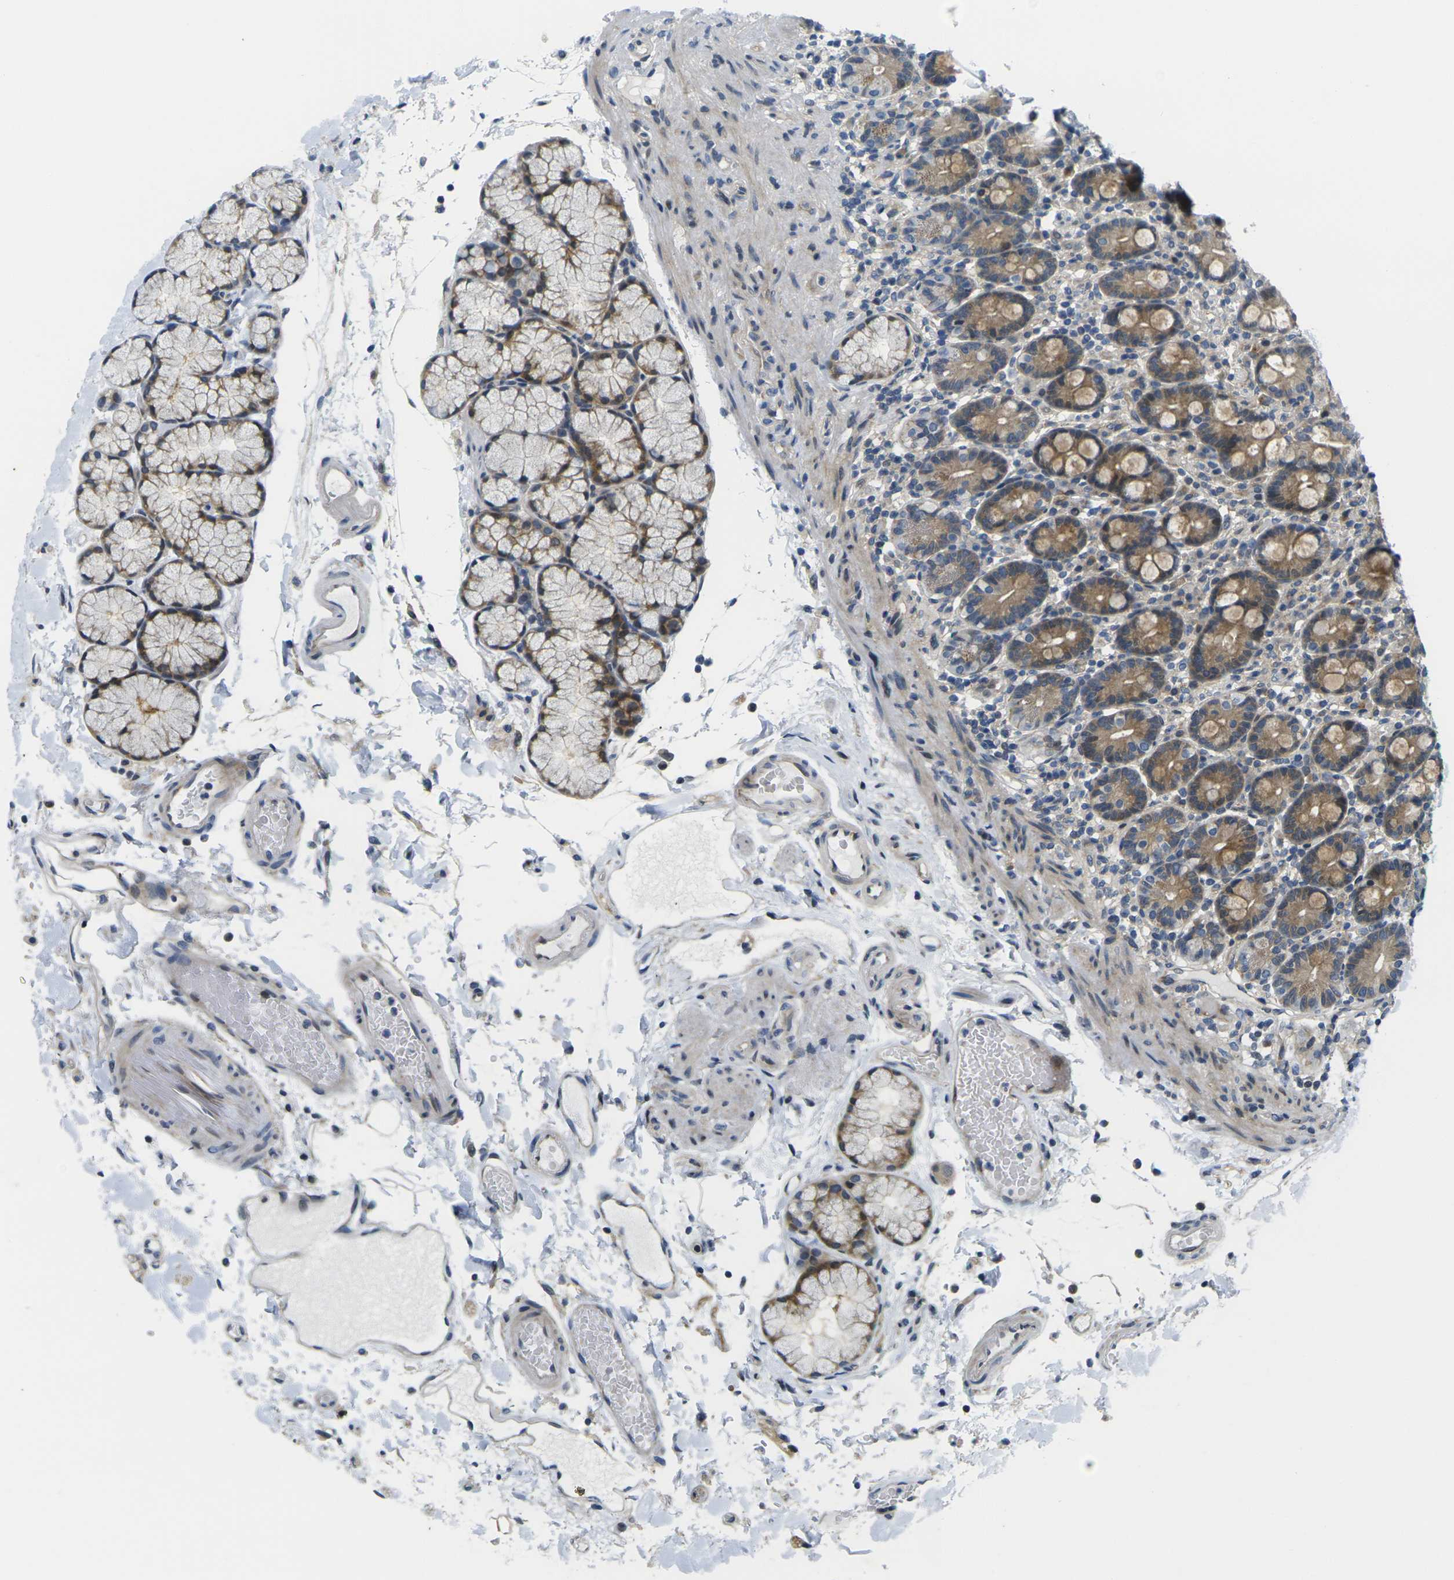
{"staining": {"intensity": "moderate", "quantity": ">75%", "location": "cytoplasmic/membranous"}, "tissue": "duodenum", "cell_type": "Glandular cells", "image_type": "normal", "snomed": [{"axis": "morphology", "description": "Normal tissue, NOS"}, {"axis": "topography", "description": "Small intestine, NOS"}], "caption": "This photomicrograph reveals immunohistochemistry (IHC) staining of unremarkable human duodenum, with medium moderate cytoplasmic/membranous expression in approximately >75% of glandular cells.", "gene": "ROBO2", "patient": {"sex": "female", "age": 71}}